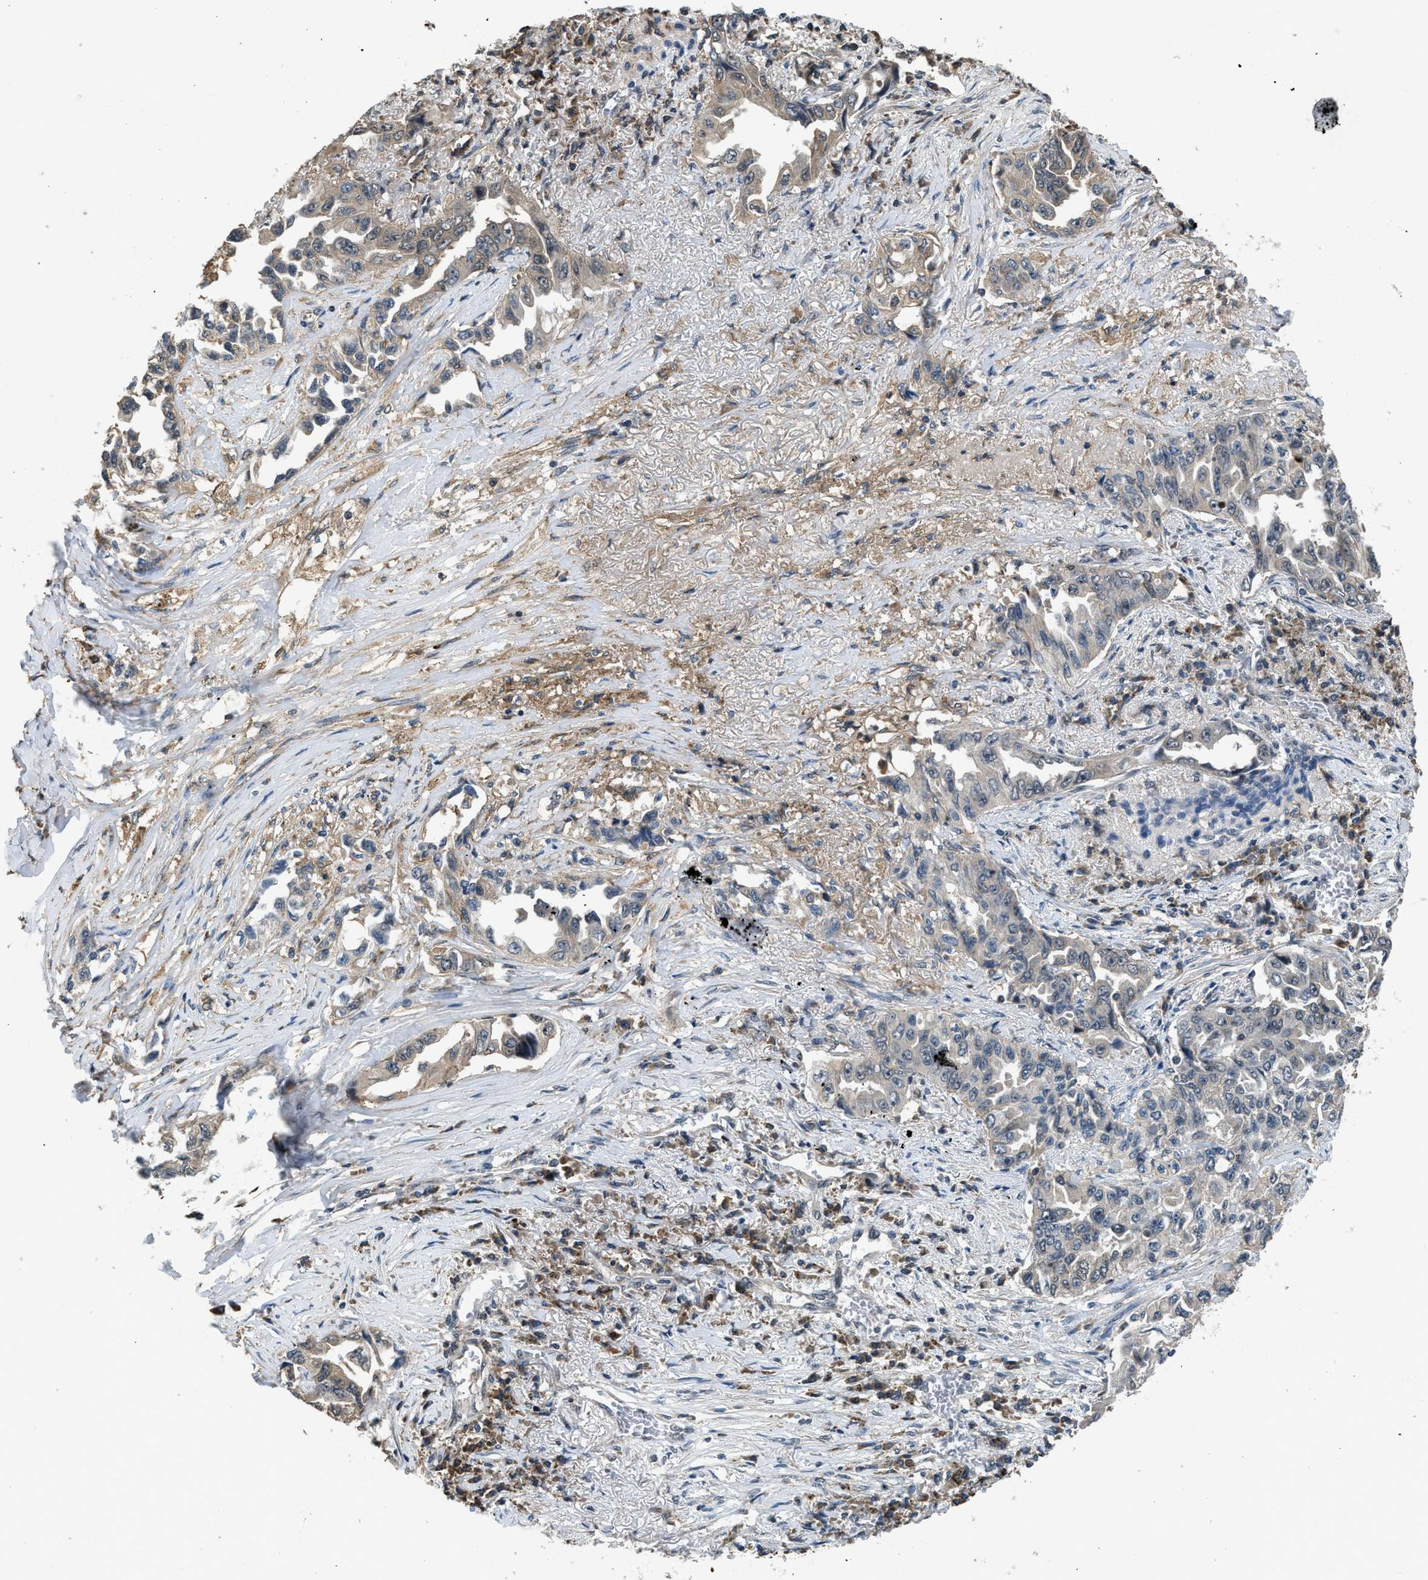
{"staining": {"intensity": "weak", "quantity": "<25%", "location": "cytoplasmic/membranous"}, "tissue": "lung cancer", "cell_type": "Tumor cells", "image_type": "cancer", "snomed": [{"axis": "morphology", "description": "Adenocarcinoma, NOS"}, {"axis": "topography", "description": "Lung"}], "caption": "IHC of human lung cancer (adenocarcinoma) exhibits no staining in tumor cells. (Brightfield microscopy of DAB immunohistochemistry (IHC) at high magnification).", "gene": "SLC15A4", "patient": {"sex": "female", "age": 51}}